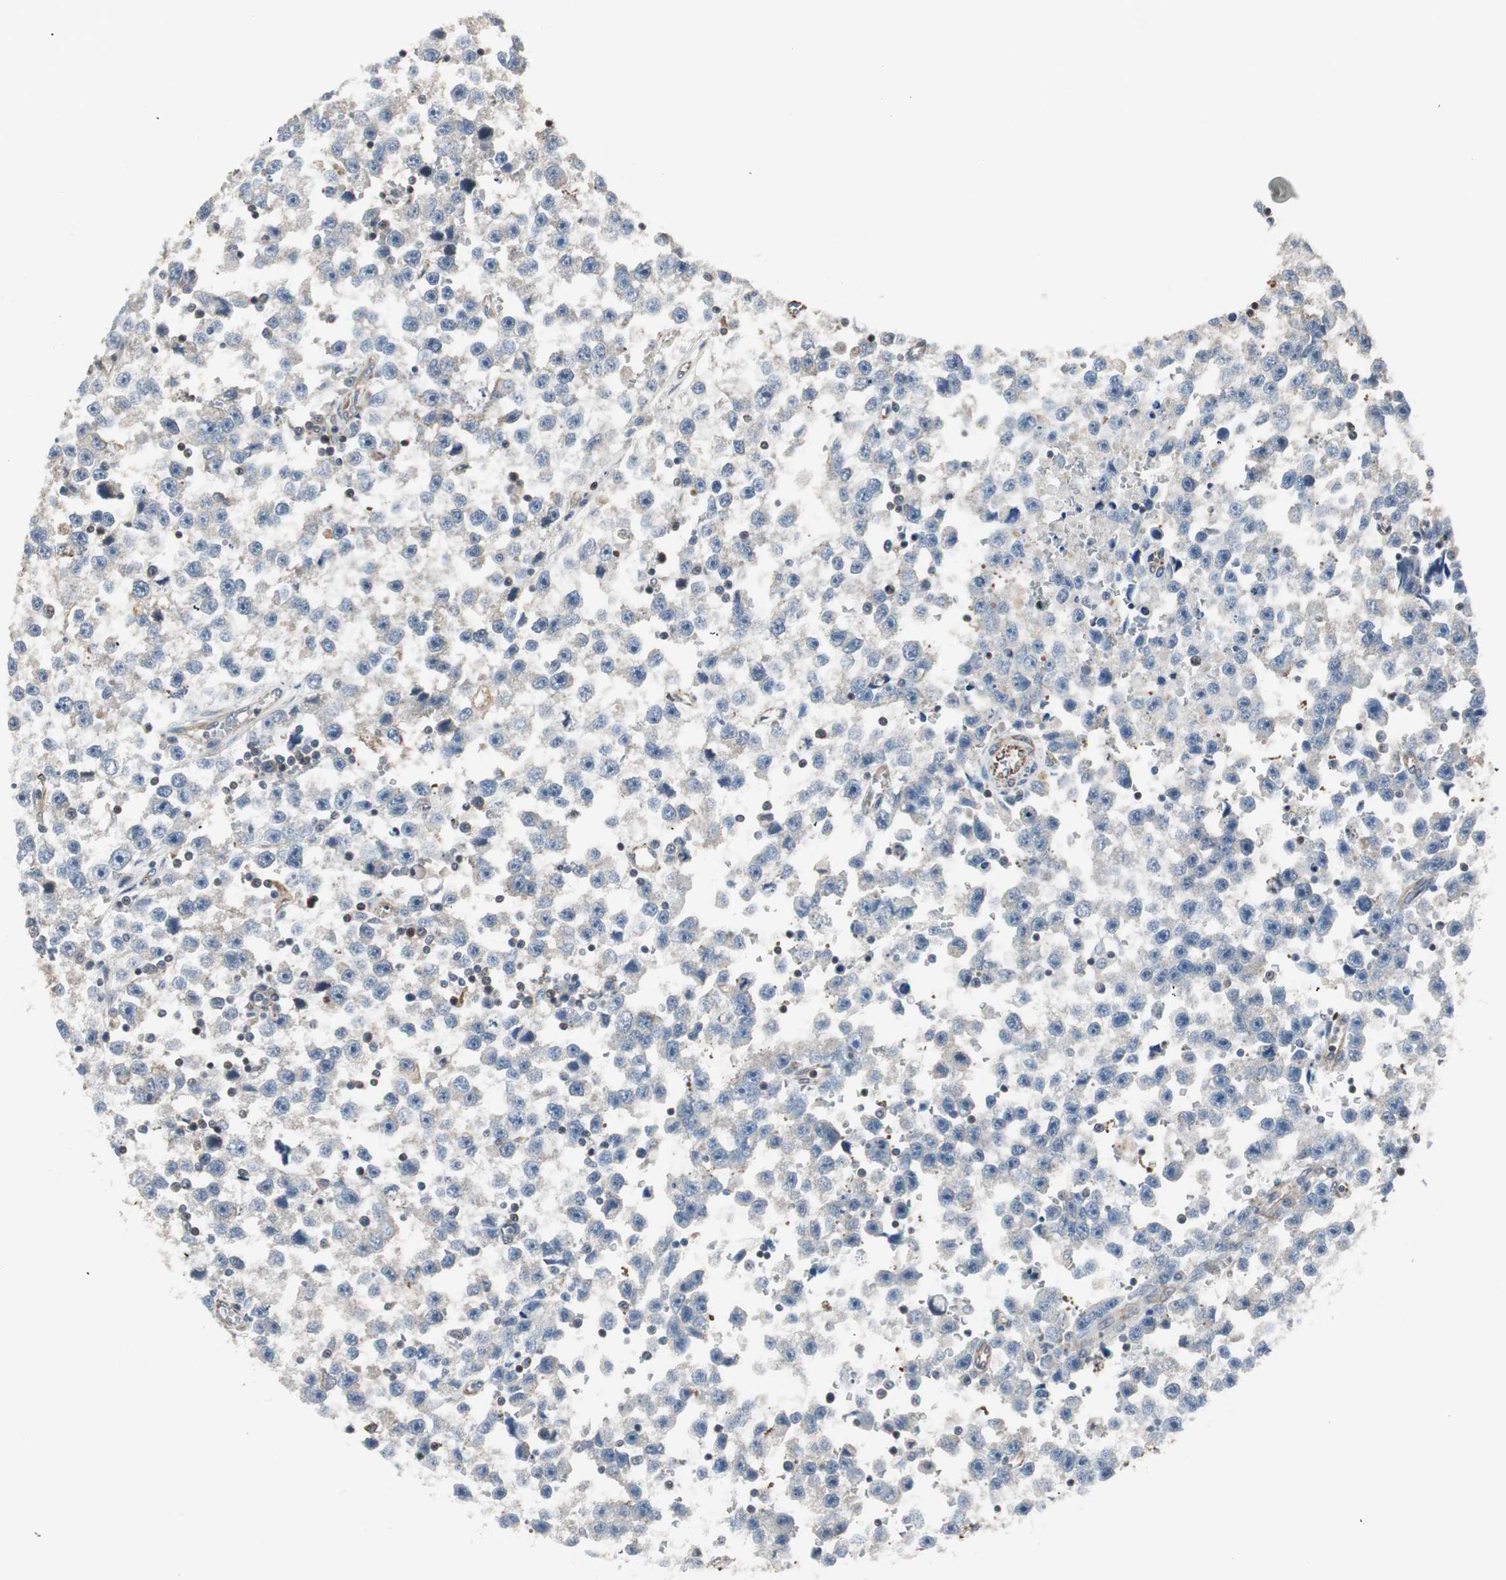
{"staining": {"intensity": "negative", "quantity": "none", "location": "none"}, "tissue": "testis cancer", "cell_type": "Tumor cells", "image_type": "cancer", "snomed": [{"axis": "morphology", "description": "Seminoma, NOS"}, {"axis": "topography", "description": "Testis"}], "caption": "Protein analysis of testis cancer shows no significant positivity in tumor cells.", "gene": "MAD2L2", "patient": {"sex": "male", "age": 33}}